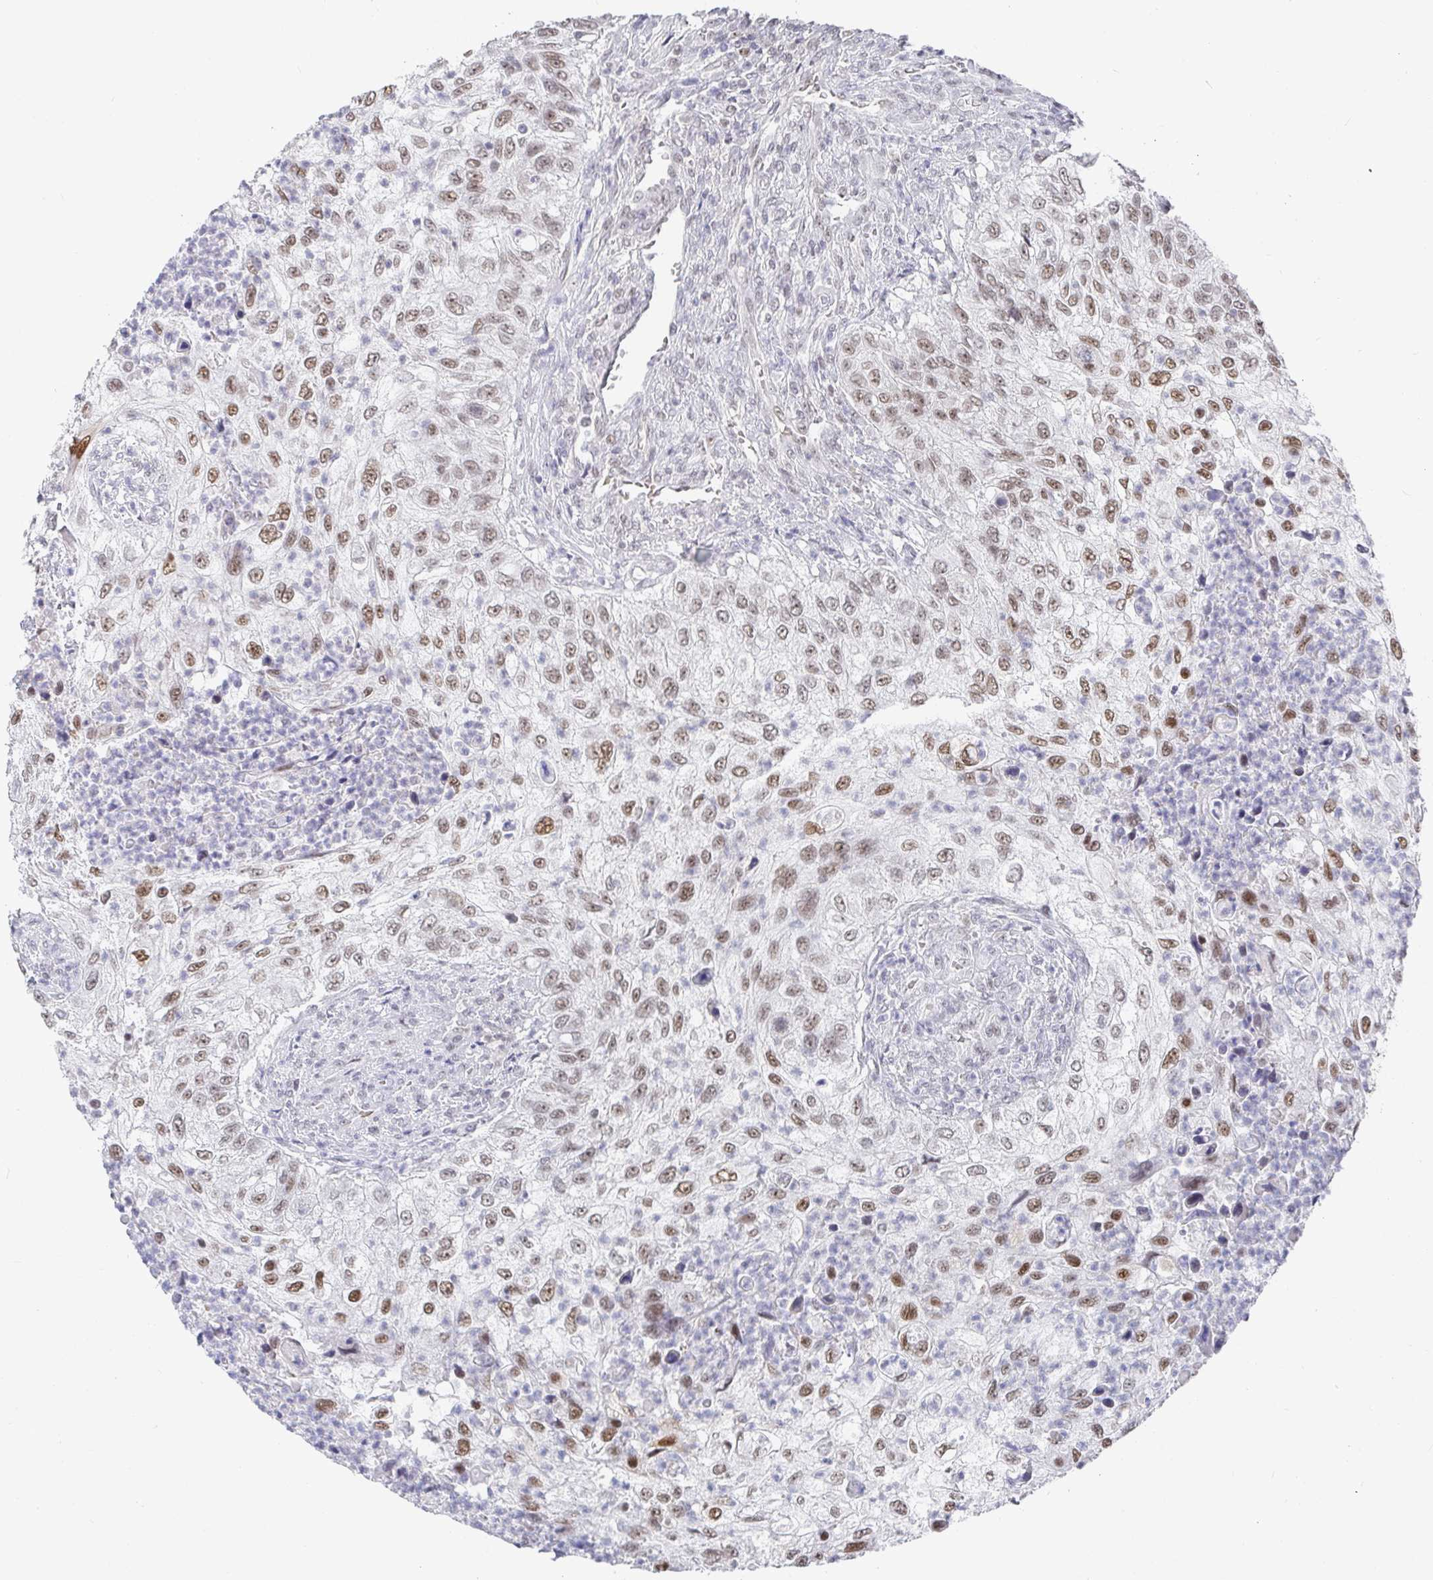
{"staining": {"intensity": "moderate", "quantity": ">75%", "location": "nuclear"}, "tissue": "urothelial cancer", "cell_type": "Tumor cells", "image_type": "cancer", "snomed": [{"axis": "morphology", "description": "Urothelial carcinoma, High grade"}, {"axis": "topography", "description": "Urinary bladder"}], "caption": "This micrograph exhibits immunohistochemistry (IHC) staining of urothelial cancer, with medium moderate nuclear staining in about >75% of tumor cells.", "gene": "RCOR1", "patient": {"sex": "female", "age": 60}}